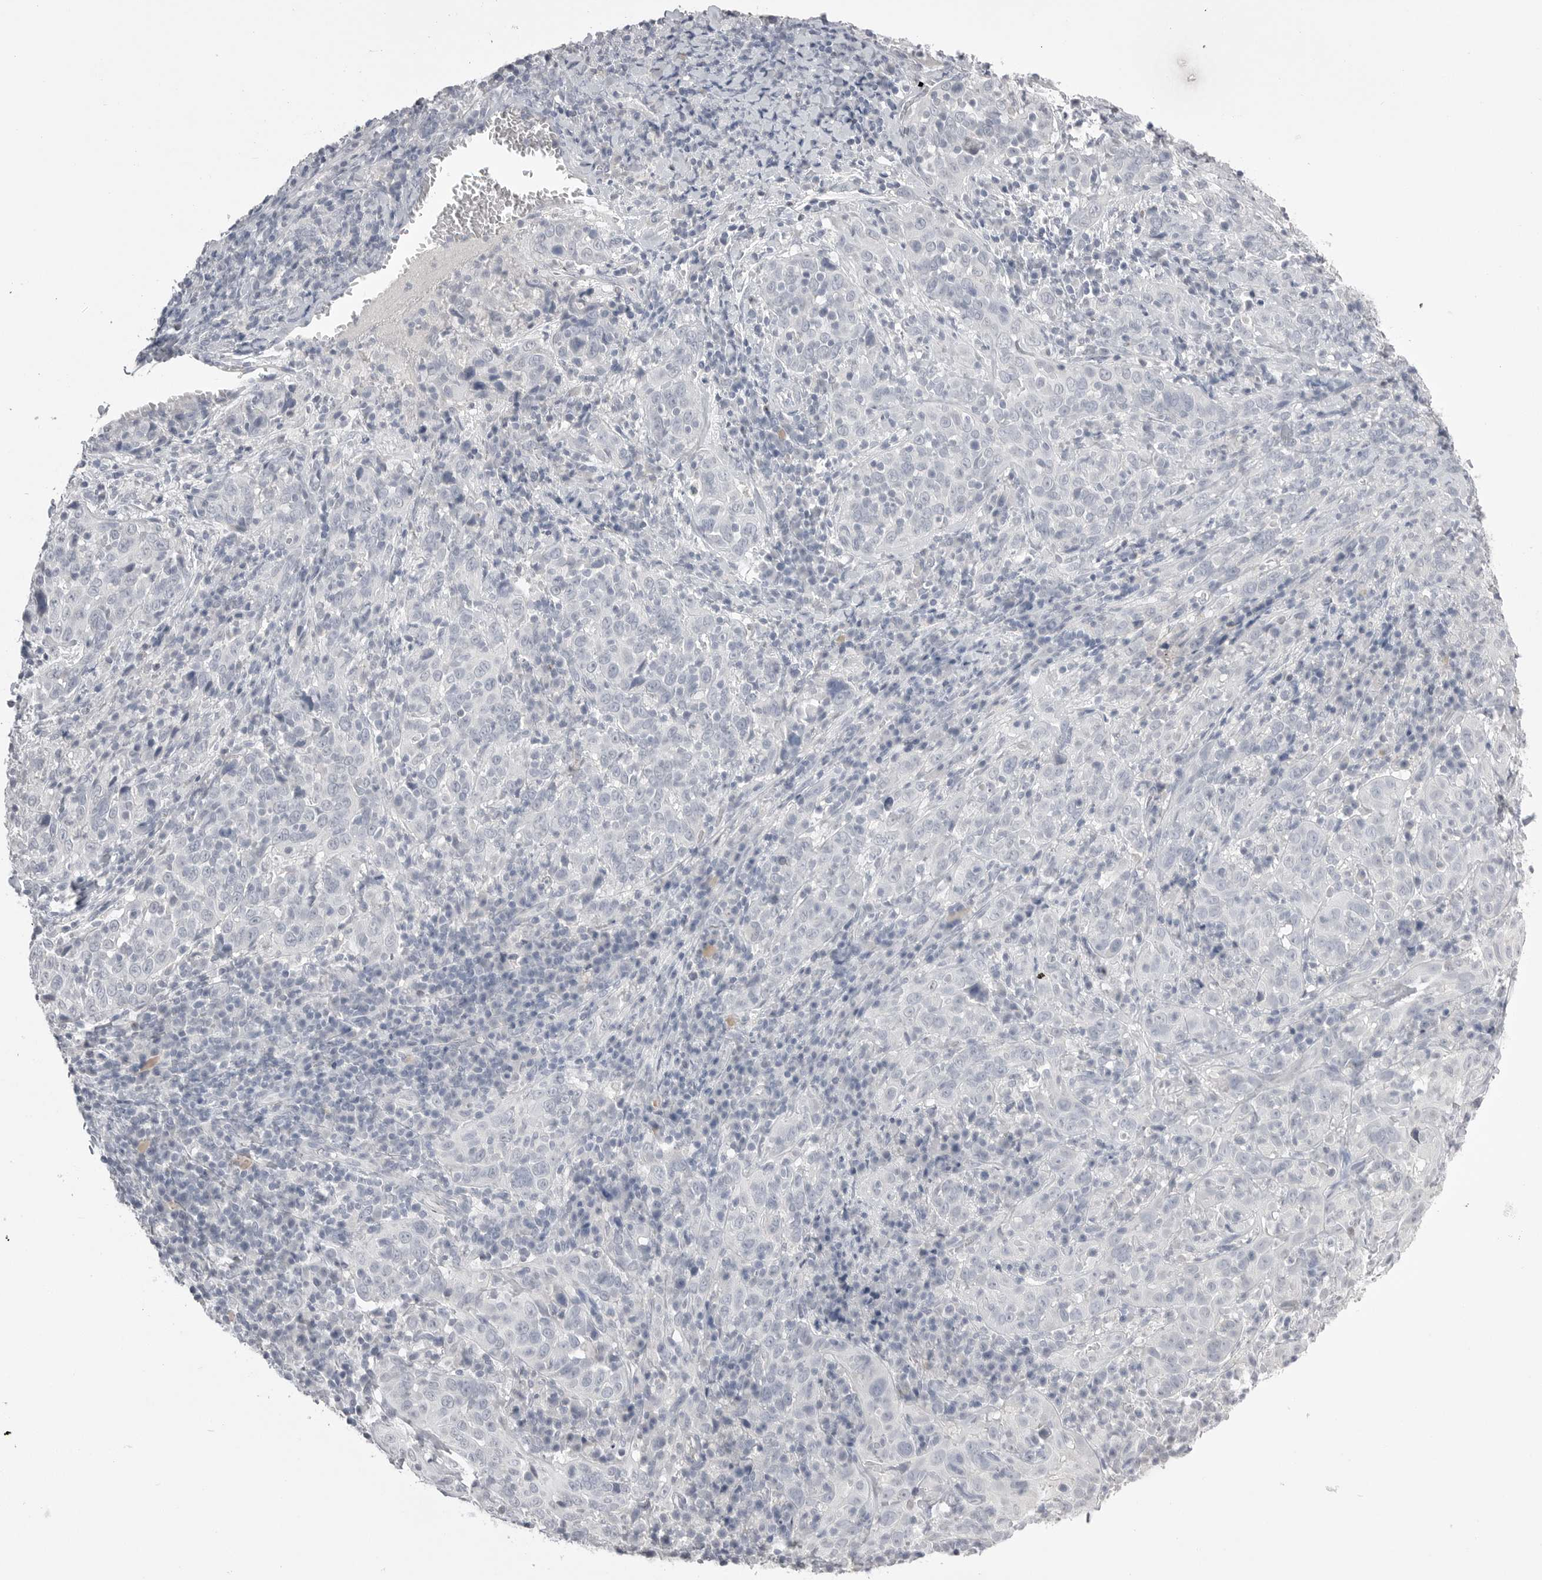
{"staining": {"intensity": "negative", "quantity": "none", "location": "none"}, "tissue": "cervical cancer", "cell_type": "Tumor cells", "image_type": "cancer", "snomed": [{"axis": "morphology", "description": "Squamous cell carcinoma, NOS"}, {"axis": "topography", "description": "Cervix"}], "caption": "Micrograph shows no protein expression in tumor cells of cervical cancer (squamous cell carcinoma) tissue.", "gene": "CPB1", "patient": {"sex": "female", "age": 46}}